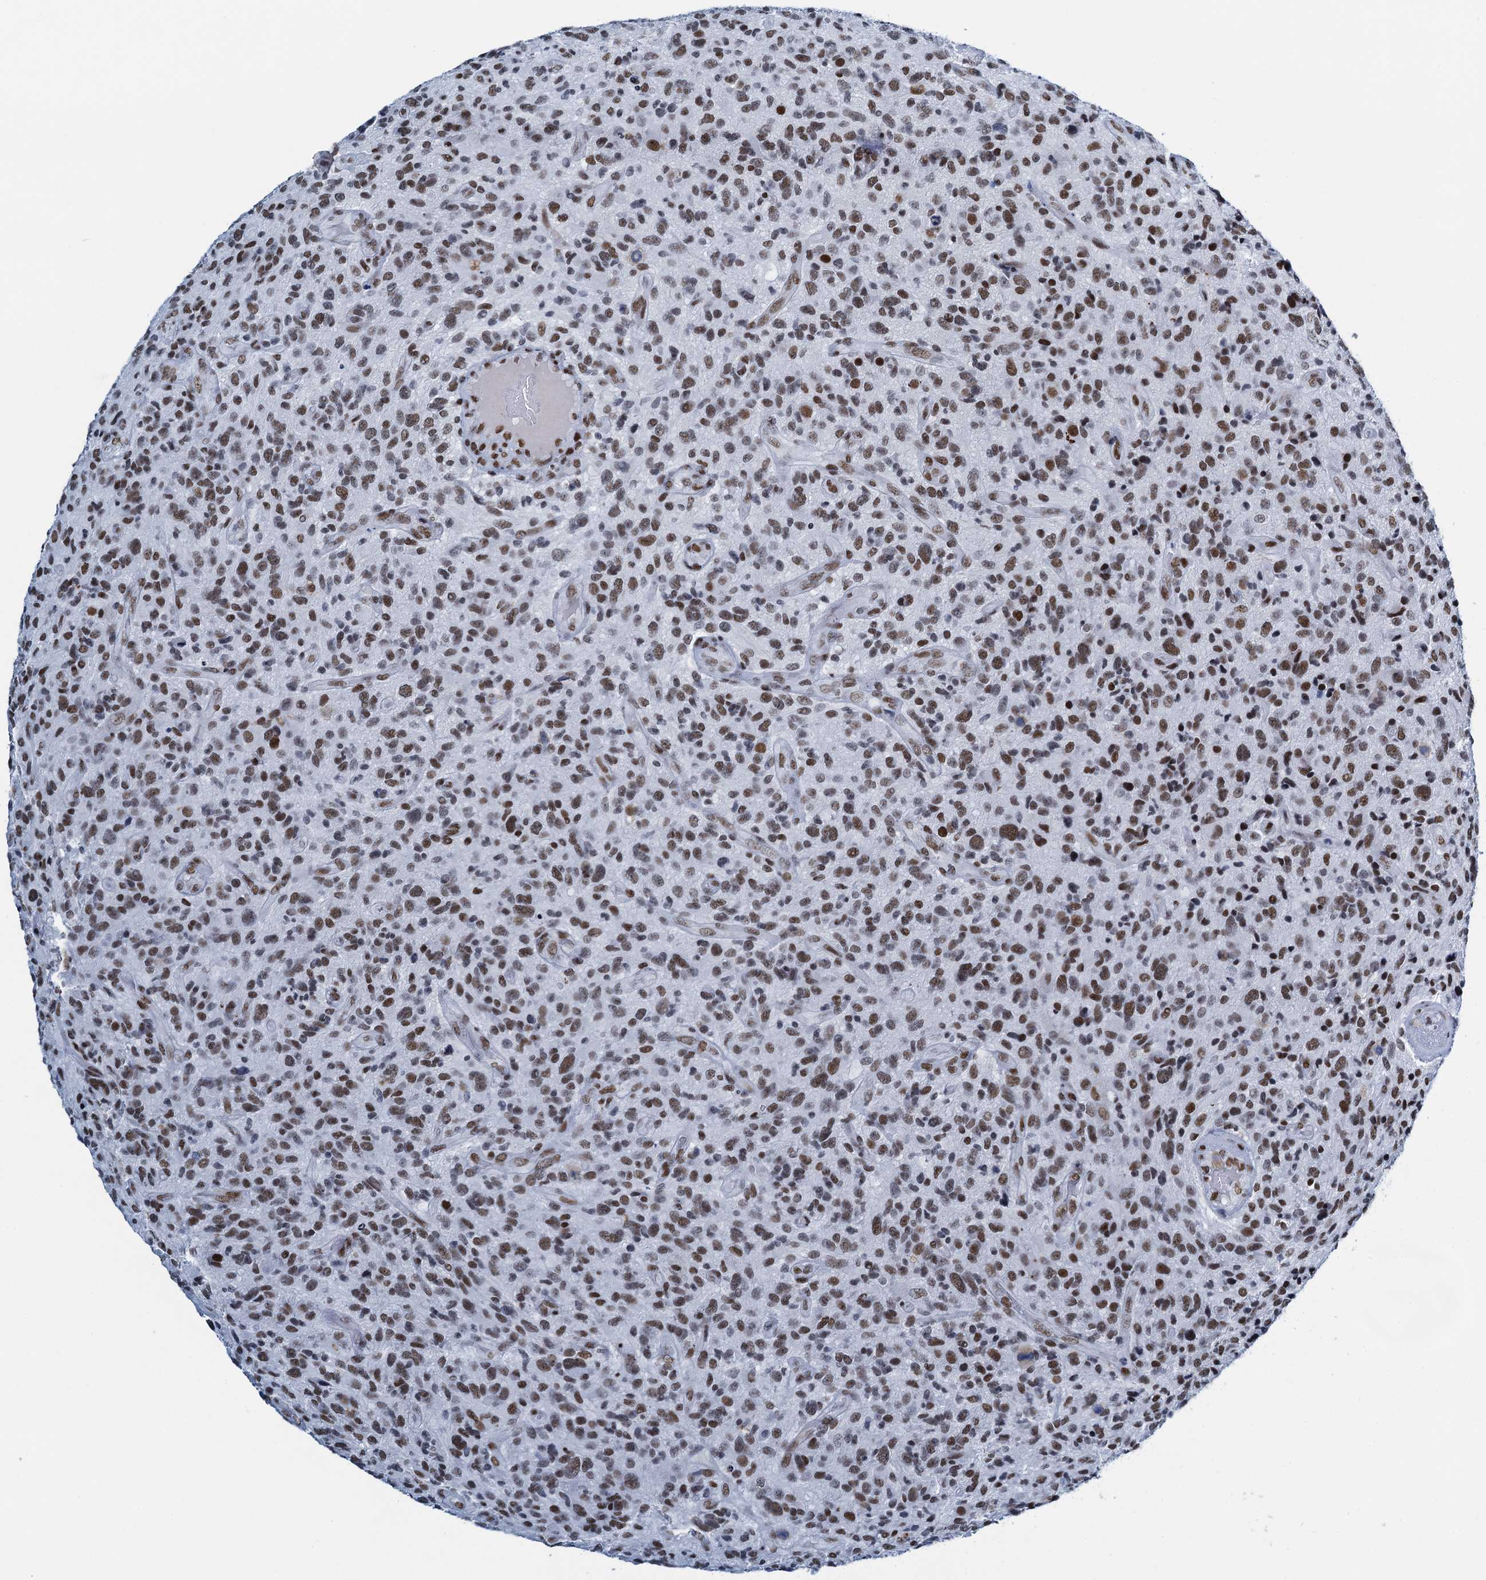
{"staining": {"intensity": "moderate", "quantity": ">75%", "location": "nuclear"}, "tissue": "glioma", "cell_type": "Tumor cells", "image_type": "cancer", "snomed": [{"axis": "morphology", "description": "Glioma, malignant, High grade"}, {"axis": "topography", "description": "Brain"}], "caption": "Immunohistochemical staining of human glioma shows medium levels of moderate nuclear expression in approximately >75% of tumor cells.", "gene": "HNRNPUL2", "patient": {"sex": "male", "age": 47}}